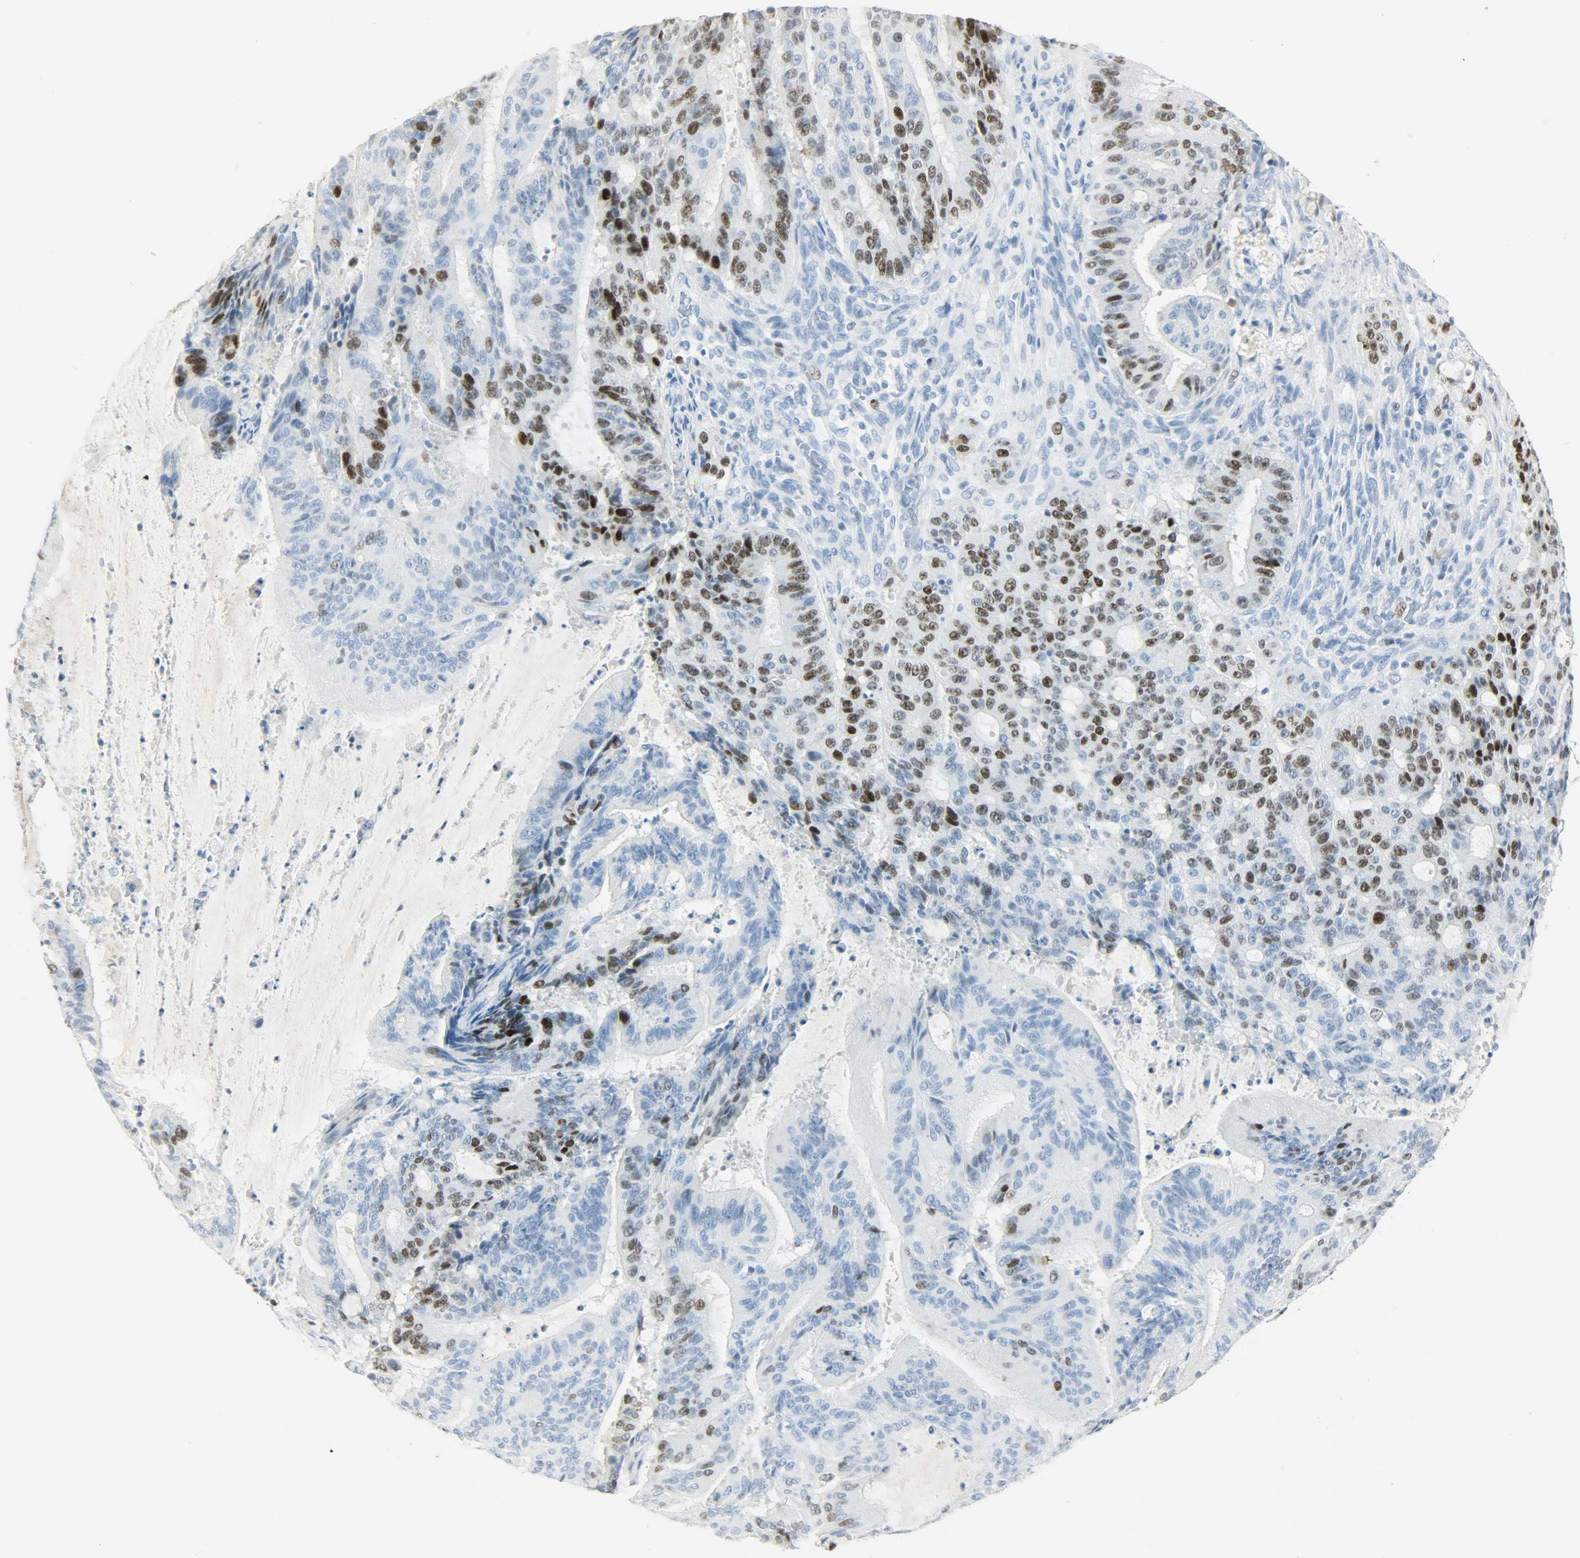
{"staining": {"intensity": "strong", "quantity": "25%-75%", "location": "nuclear"}, "tissue": "liver cancer", "cell_type": "Tumor cells", "image_type": "cancer", "snomed": [{"axis": "morphology", "description": "Cholangiocarcinoma"}, {"axis": "topography", "description": "Liver"}], "caption": "Strong nuclear protein positivity is present in about 25%-75% of tumor cells in cholangiocarcinoma (liver). (IHC, brightfield microscopy, high magnification).", "gene": "HELLS", "patient": {"sex": "female", "age": 73}}